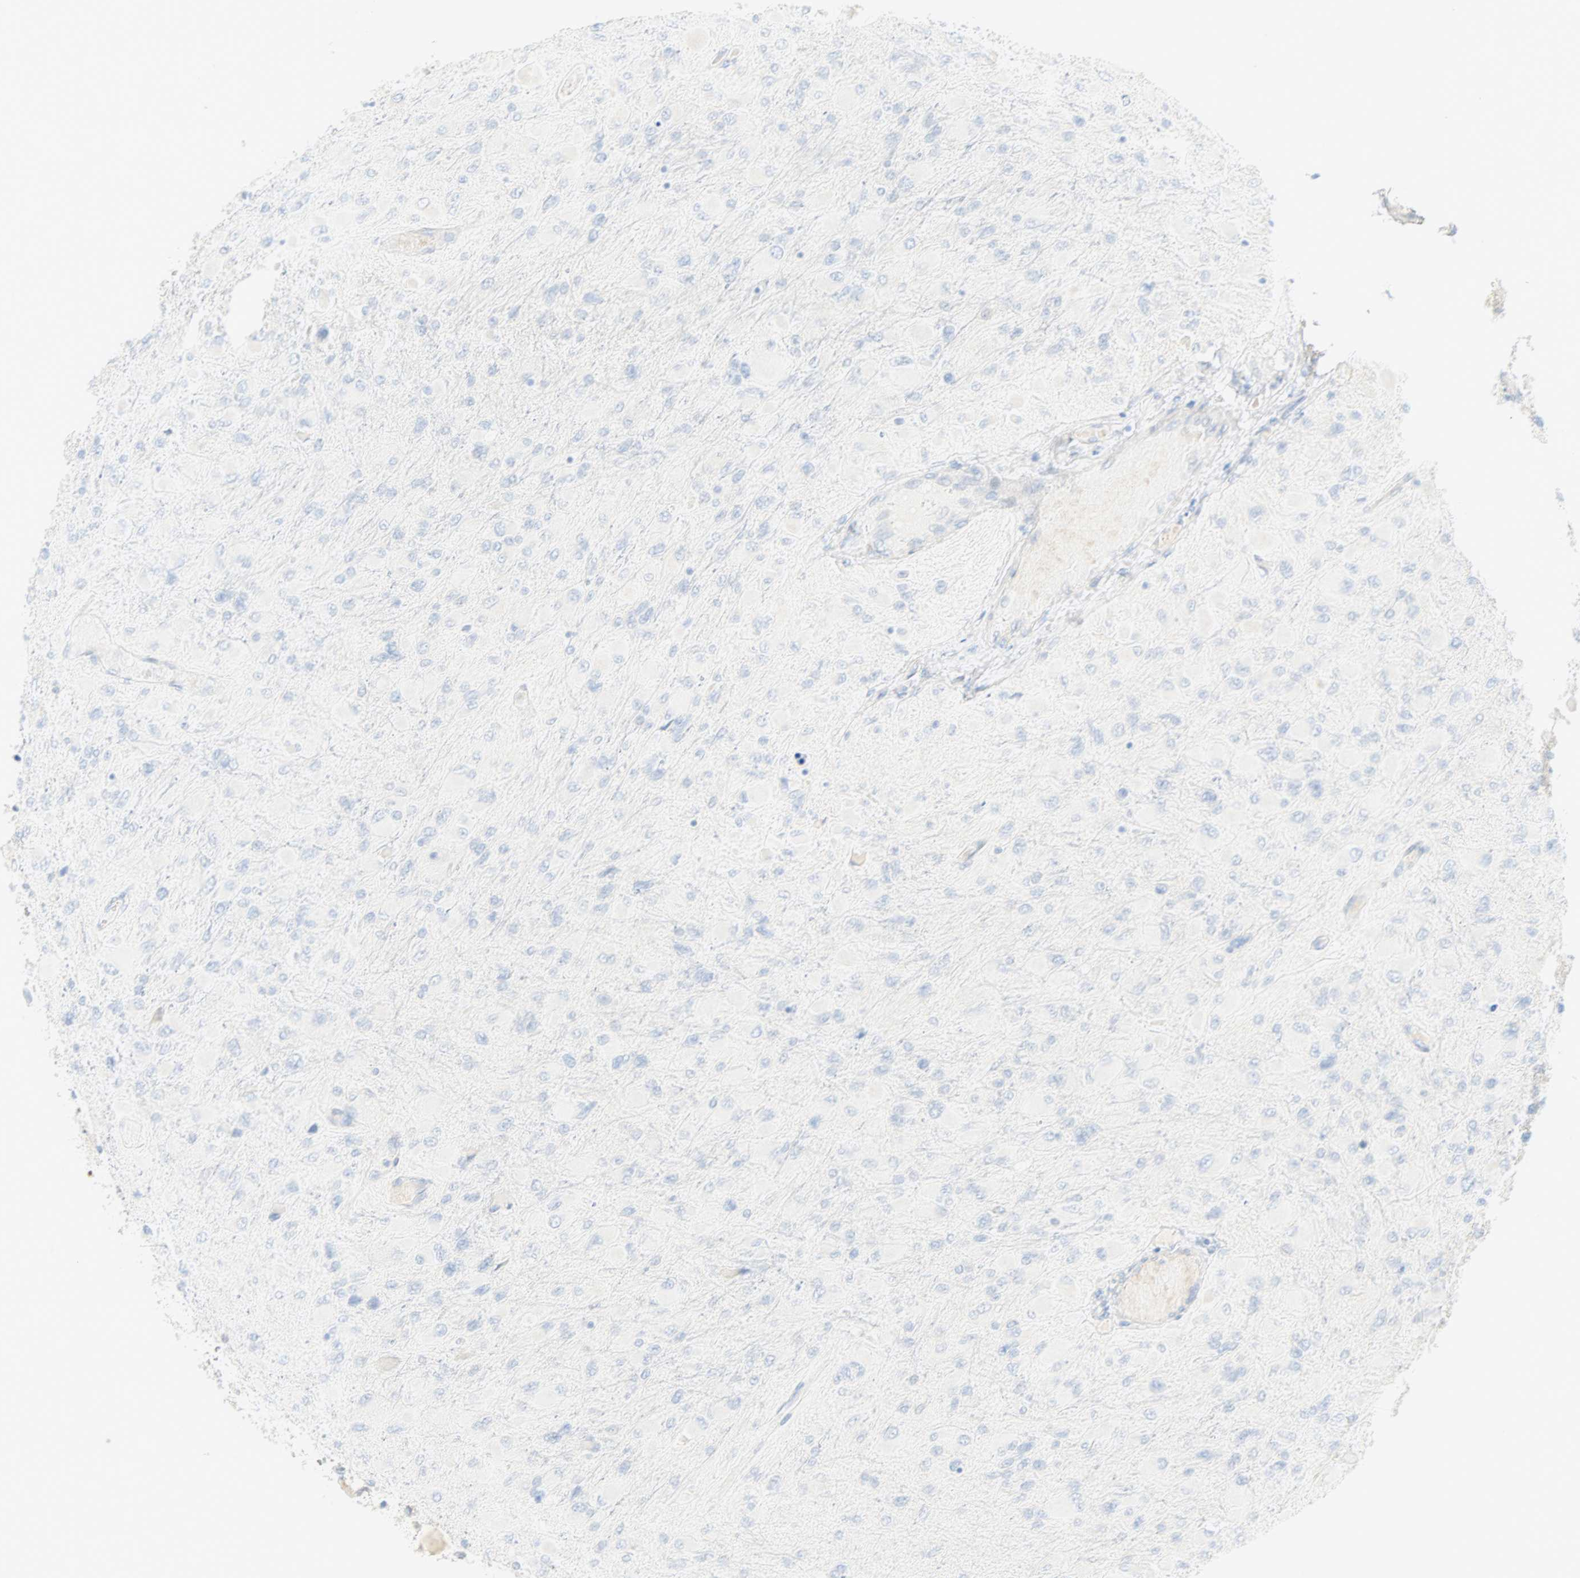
{"staining": {"intensity": "negative", "quantity": "none", "location": "none"}, "tissue": "glioma", "cell_type": "Tumor cells", "image_type": "cancer", "snomed": [{"axis": "morphology", "description": "Glioma, malignant, High grade"}, {"axis": "topography", "description": "Cerebral cortex"}], "caption": "There is no significant expression in tumor cells of malignant glioma (high-grade).", "gene": "SELENBP1", "patient": {"sex": "female", "age": 36}}